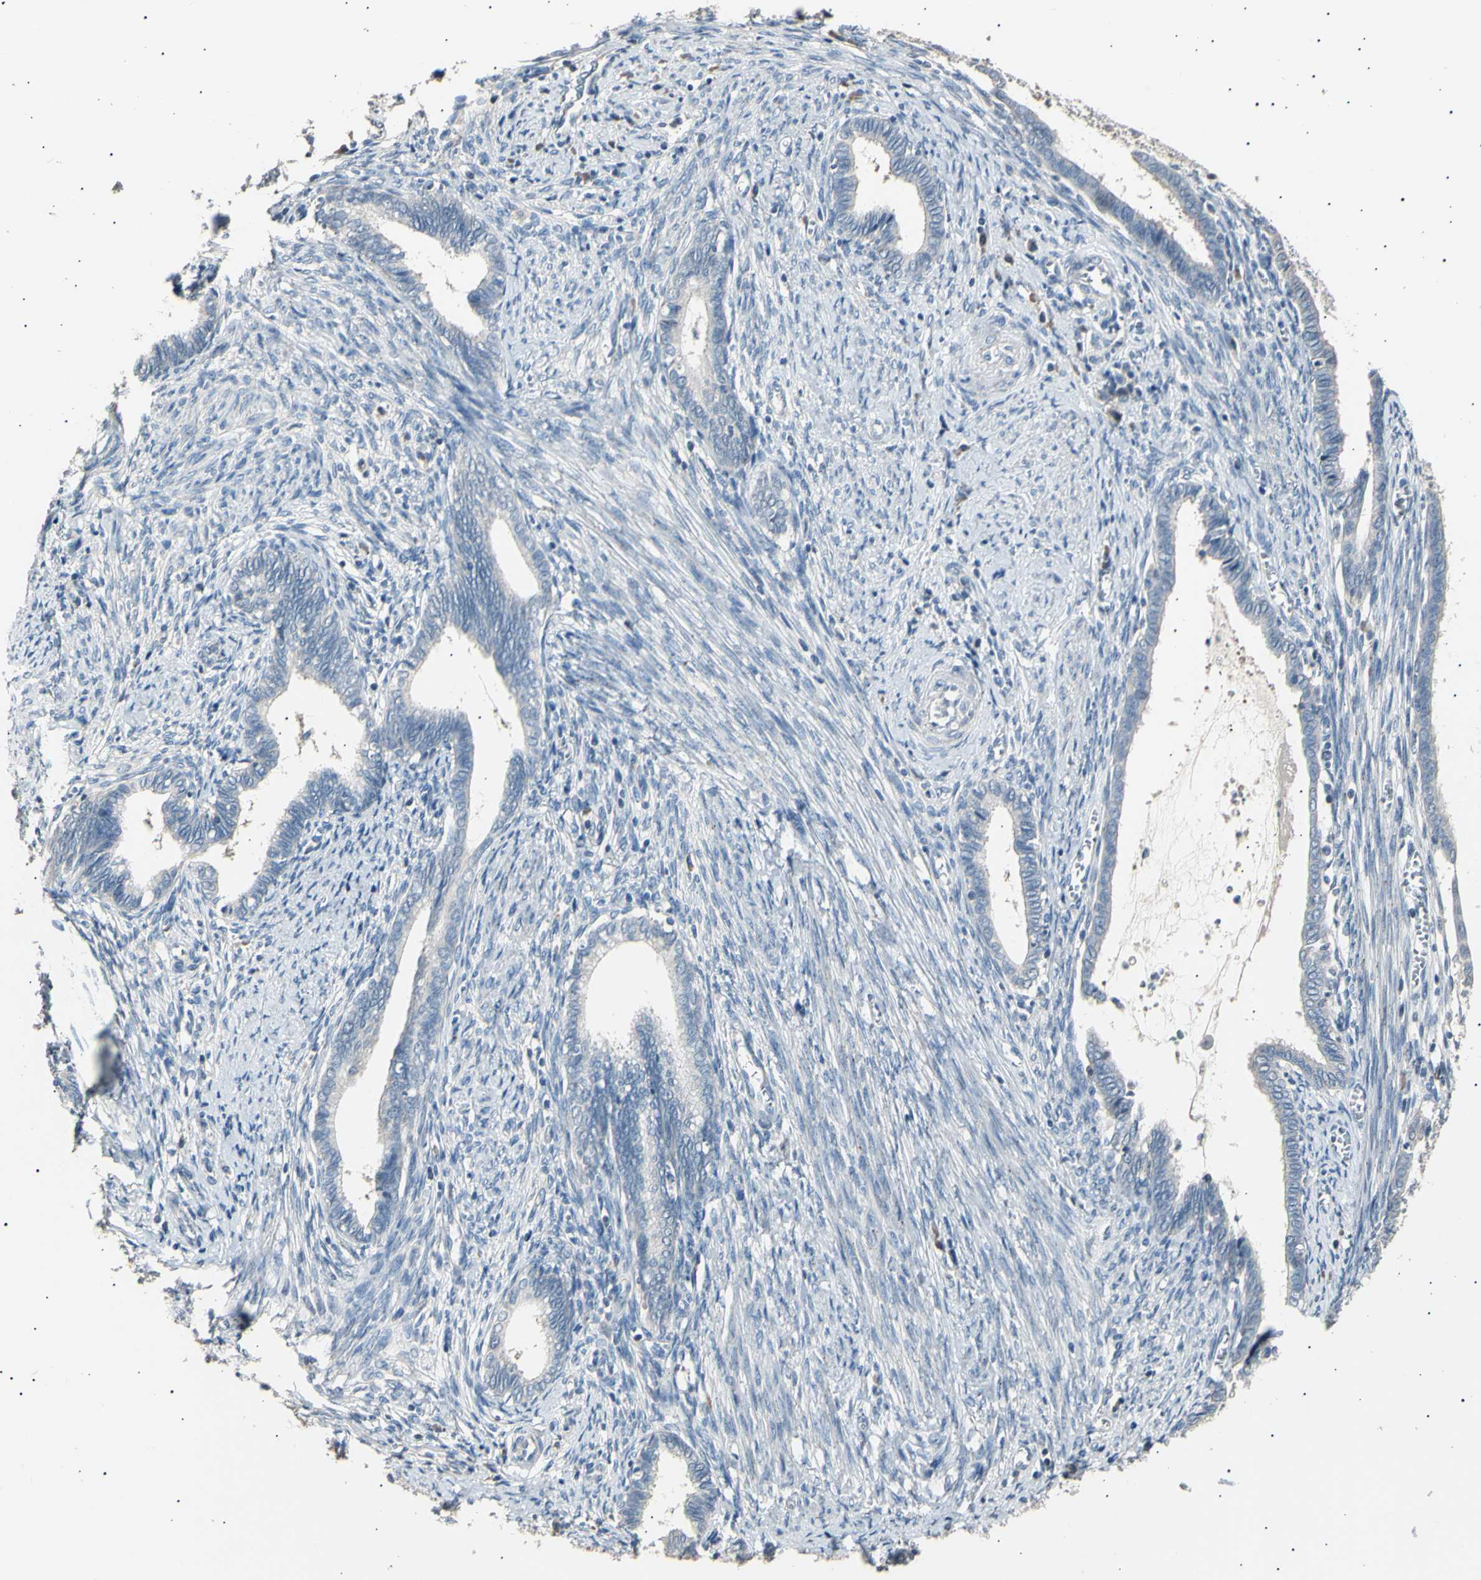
{"staining": {"intensity": "negative", "quantity": "none", "location": "none"}, "tissue": "cervical cancer", "cell_type": "Tumor cells", "image_type": "cancer", "snomed": [{"axis": "morphology", "description": "Adenocarcinoma, NOS"}, {"axis": "topography", "description": "Cervix"}], "caption": "Immunohistochemistry (IHC) photomicrograph of neoplastic tissue: adenocarcinoma (cervical) stained with DAB shows no significant protein staining in tumor cells.", "gene": "LDLR", "patient": {"sex": "female", "age": 44}}